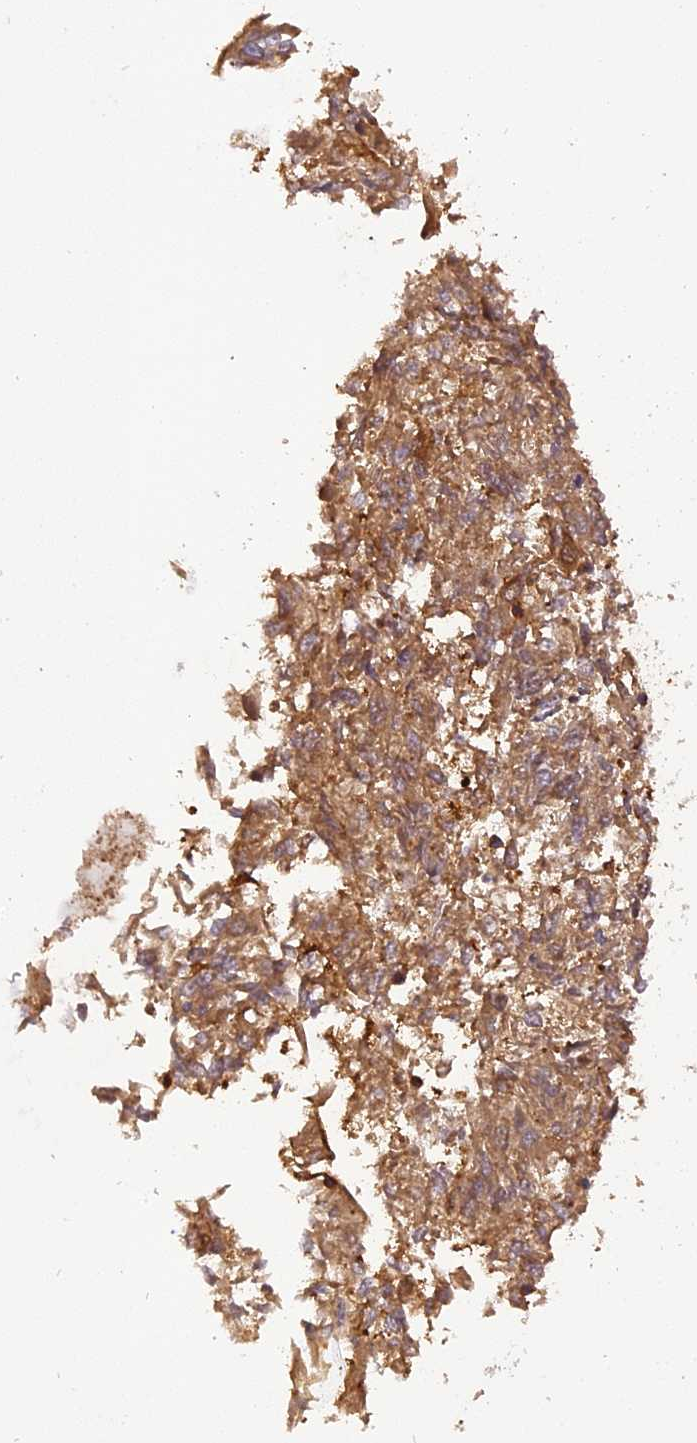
{"staining": {"intensity": "moderate", "quantity": "25%-75%", "location": "cytoplasmic/membranous"}, "tissue": "endometrial cancer", "cell_type": "Tumor cells", "image_type": "cancer", "snomed": [{"axis": "morphology", "description": "Adenocarcinoma, NOS"}, {"axis": "topography", "description": "Endometrium"}], "caption": "IHC histopathology image of neoplastic tissue: endometrial cancer stained using immunohistochemistry displays medium levels of moderate protein expression localized specifically in the cytoplasmic/membranous of tumor cells, appearing as a cytoplasmic/membranous brown color.", "gene": "STOML1", "patient": {"sex": "female", "age": 58}}